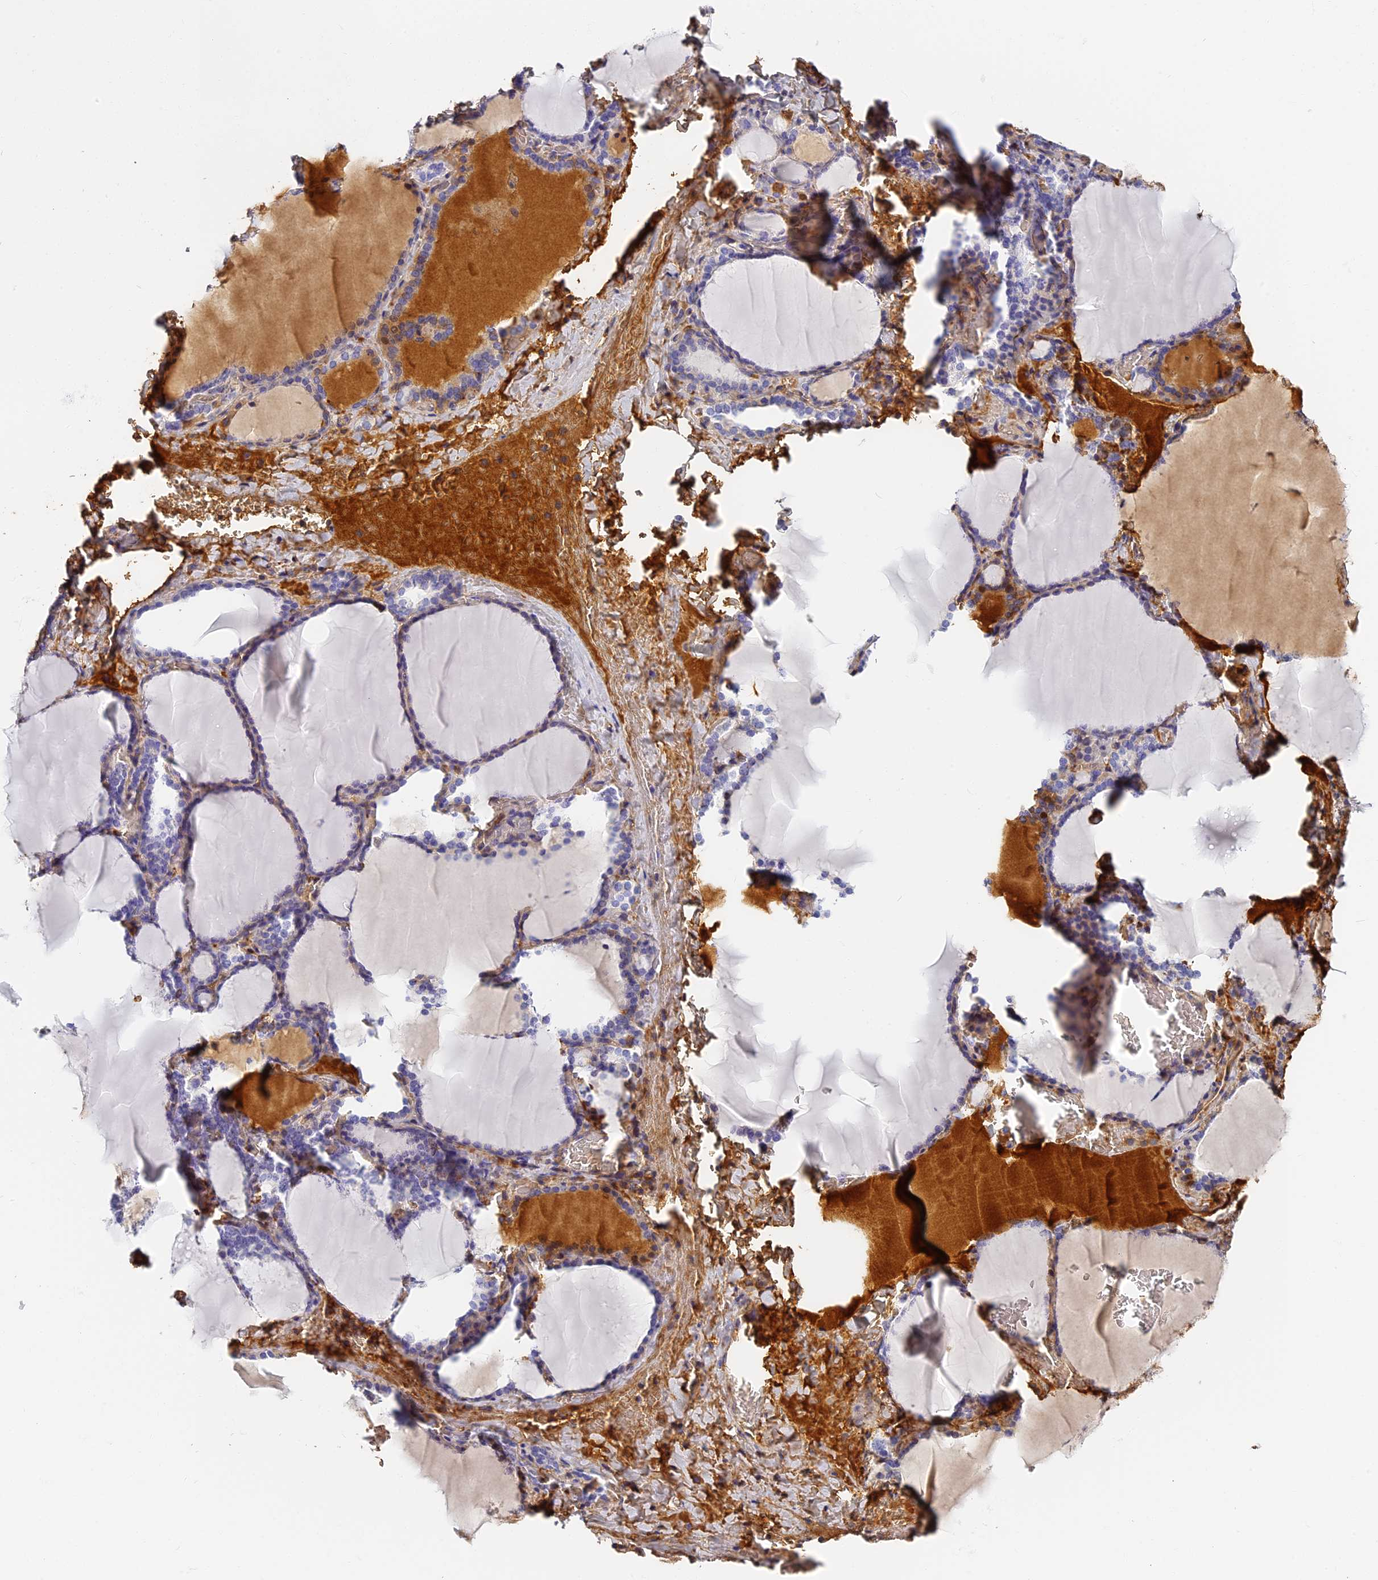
{"staining": {"intensity": "negative", "quantity": "none", "location": "none"}, "tissue": "thyroid gland", "cell_type": "Glandular cells", "image_type": "normal", "snomed": [{"axis": "morphology", "description": "Normal tissue, NOS"}, {"axis": "topography", "description": "Thyroid gland"}], "caption": "IHC micrograph of benign thyroid gland: thyroid gland stained with DAB shows no significant protein expression in glandular cells. (Brightfield microscopy of DAB immunohistochemistry at high magnification).", "gene": "ITIH1", "patient": {"sex": "female", "age": 39}}